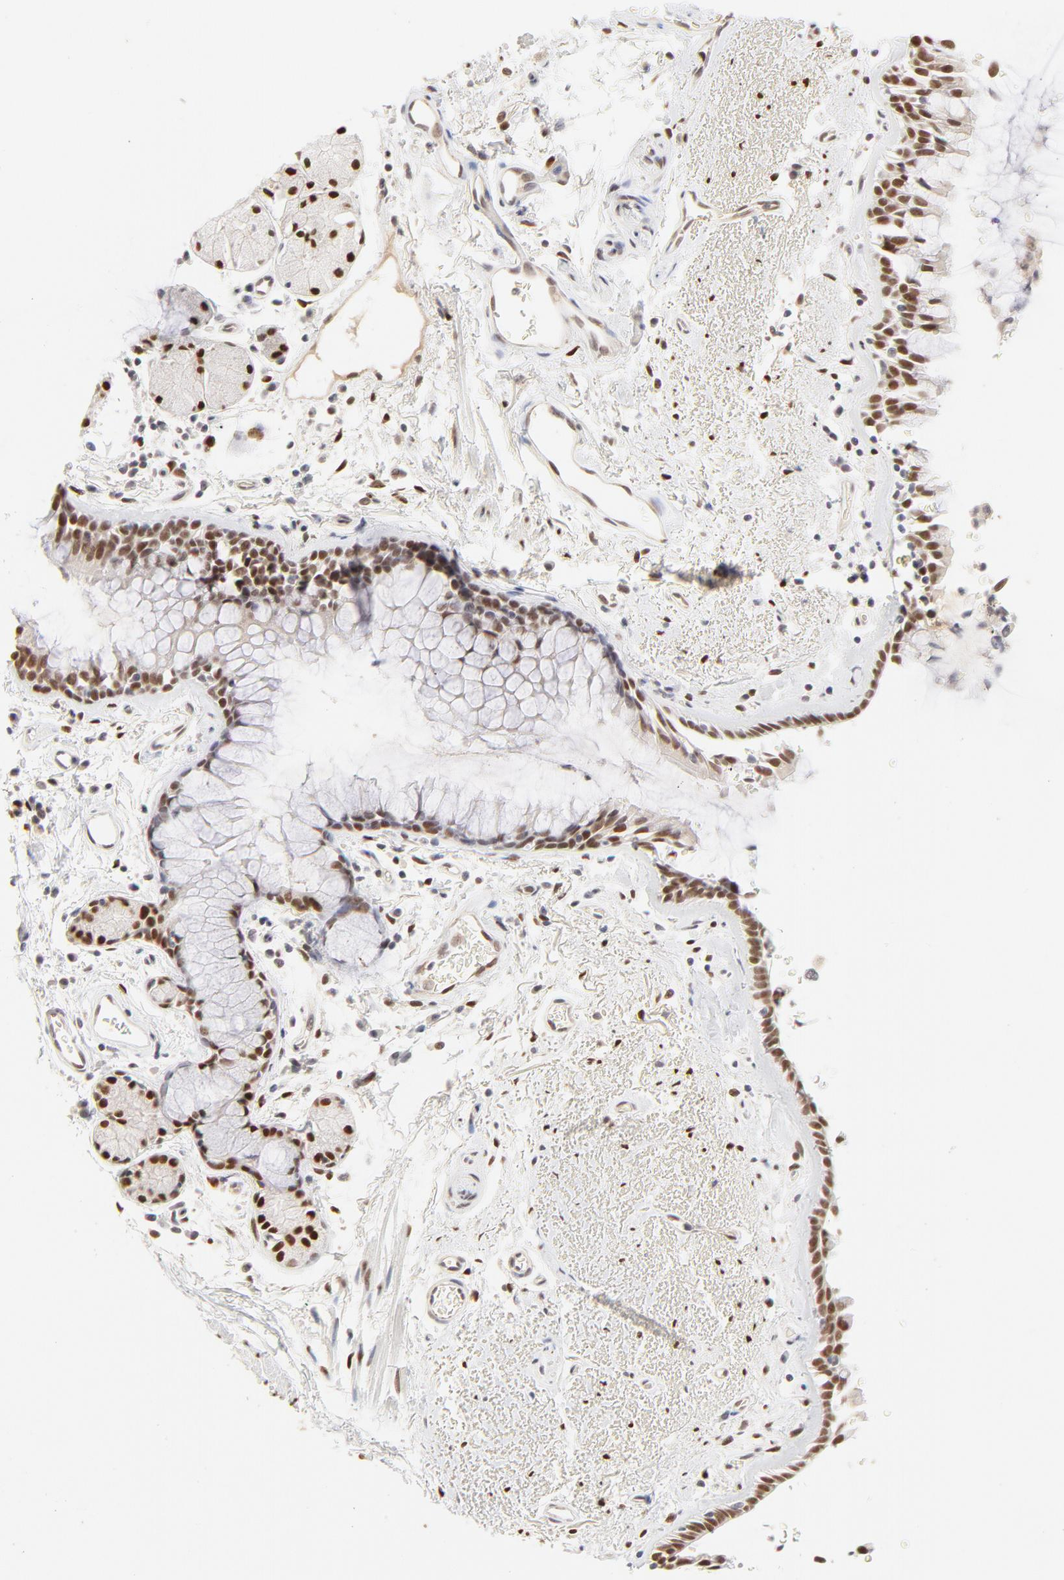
{"staining": {"intensity": "moderate", "quantity": ">75%", "location": "nuclear"}, "tissue": "bronchus", "cell_type": "Respiratory epithelial cells", "image_type": "normal", "snomed": [{"axis": "morphology", "description": "Normal tissue, NOS"}, {"axis": "morphology", "description": "Adenocarcinoma, NOS"}, {"axis": "topography", "description": "Bronchus"}, {"axis": "topography", "description": "Lung"}], "caption": "Bronchus stained with a brown dye displays moderate nuclear positive expression in approximately >75% of respiratory epithelial cells.", "gene": "PBX1", "patient": {"sex": "male", "age": 71}}